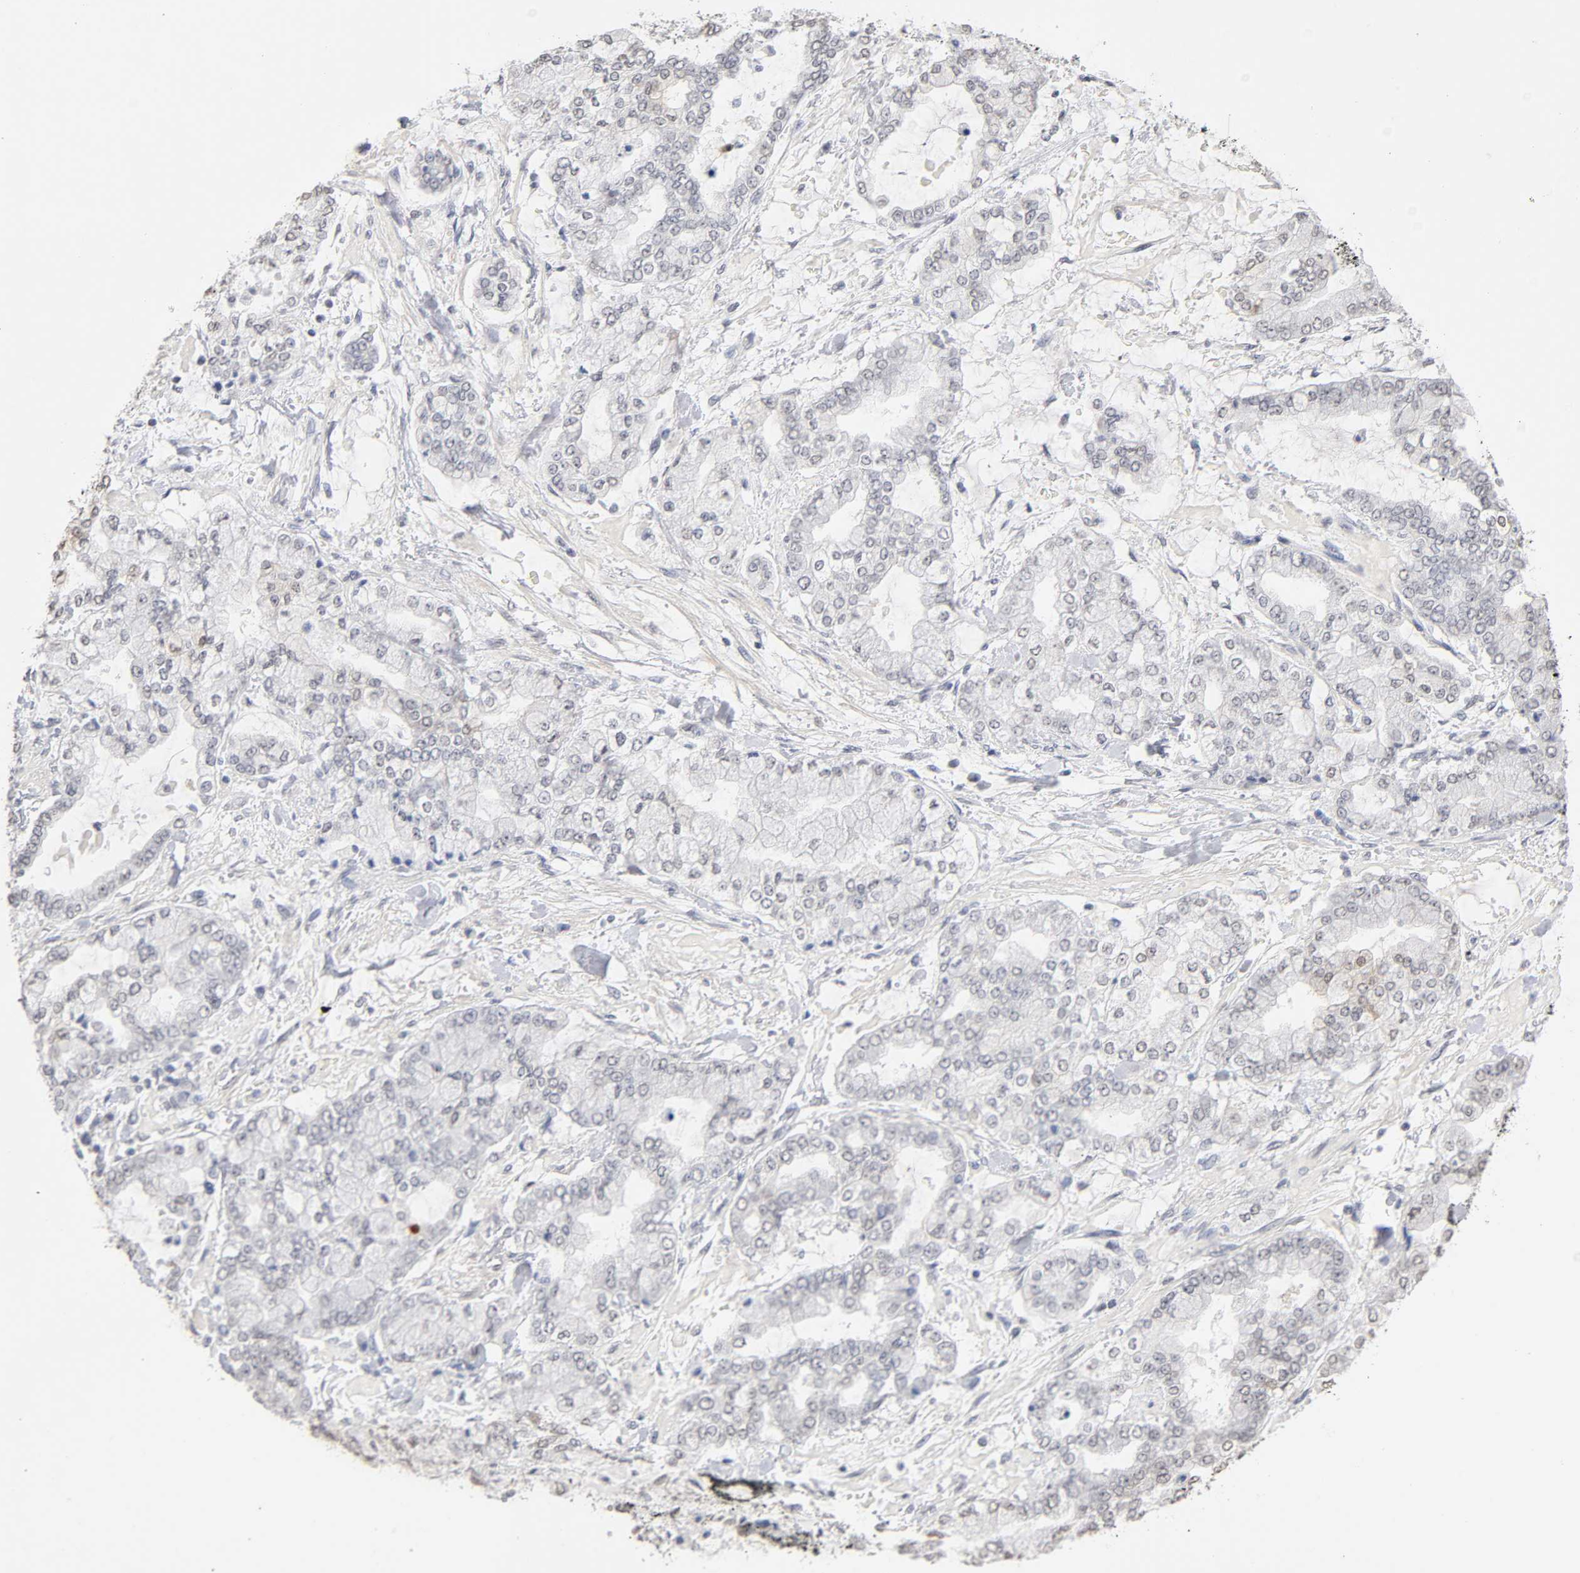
{"staining": {"intensity": "weak", "quantity": "<25%", "location": "cytoplasmic/membranous,nuclear"}, "tissue": "stomach cancer", "cell_type": "Tumor cells", "image_type": "cancer", "snomed": [{"axis": "morphology", "description": "Normal tissue, NOS"}, {"axis": "morphology", "description": "Adenocarcinoma, NOS"}, {"axis": "topography", "description": "Stomach, upper"}, {"axis": "topography", "description": "Stomach"}], "caption": "This photomicrograph is of adenocarcinoma (stomach) stained with IHC to label a protein in brown with the nuclei are counter-stained blue. There is no positivity in tumor cells.", "gene": "CRABP2", "patient": {"sex": "male", "age": 76}}